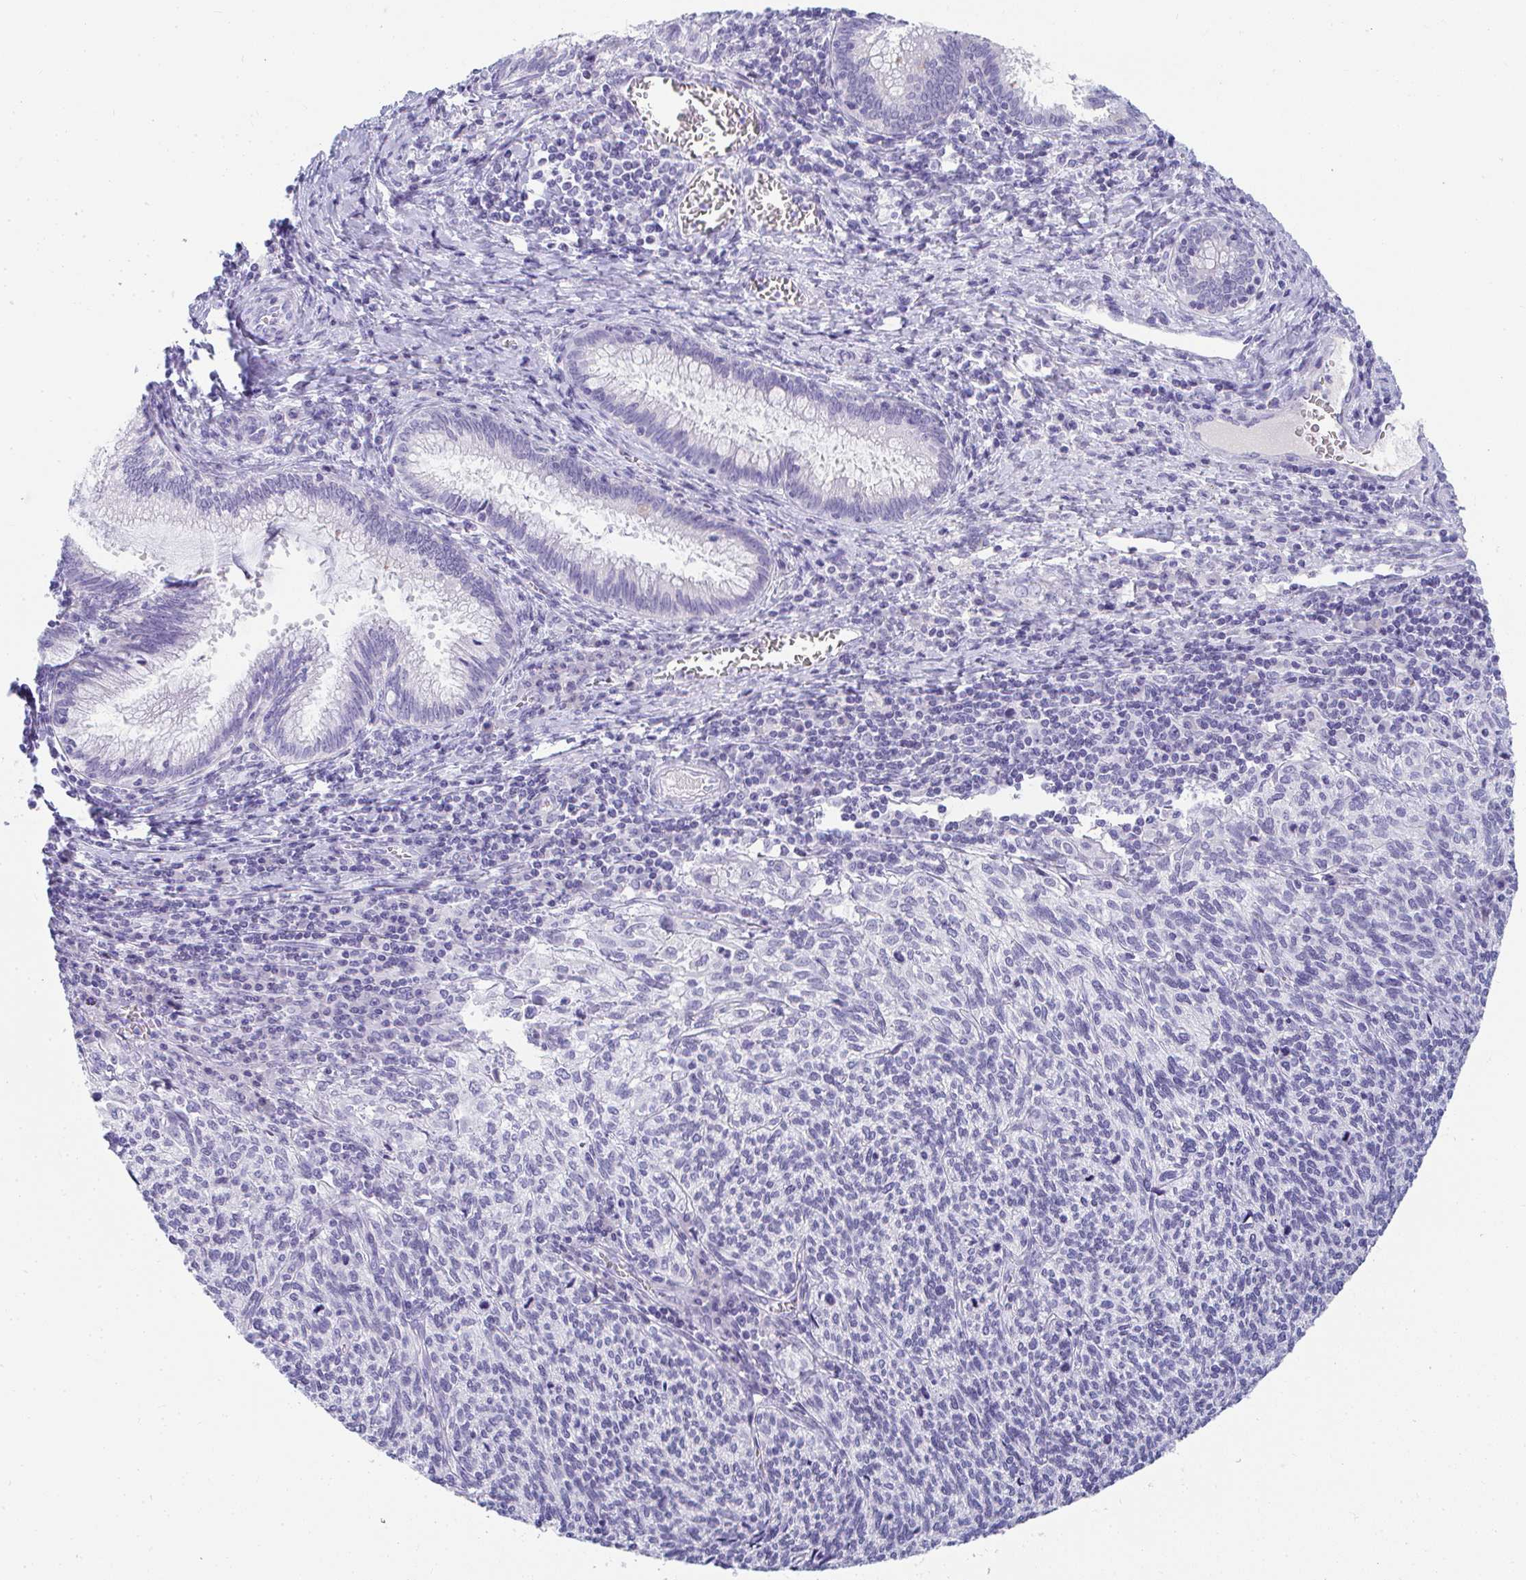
{"staining": {"intensity": "negative", "quantity": "none", "location": "none"}, "tissue": "cervical cancer", "cell_type": "Tumor cells", "image_type": "cancer", "snomed": [{"axis": "morphology", "description": "Squamous cell carcinoma, NOS"}, {"axis": "topography", "description": "Cervix"}], "caption": "Immunohistochemistry (IHC) histopathology image of cervical cancer (squamous cell carcinoma) stained for a protein (brown), which exhibits no staining in tumor cells.", "gene": "TTC30B", "patient": {"sex": "female", "age": 45}}